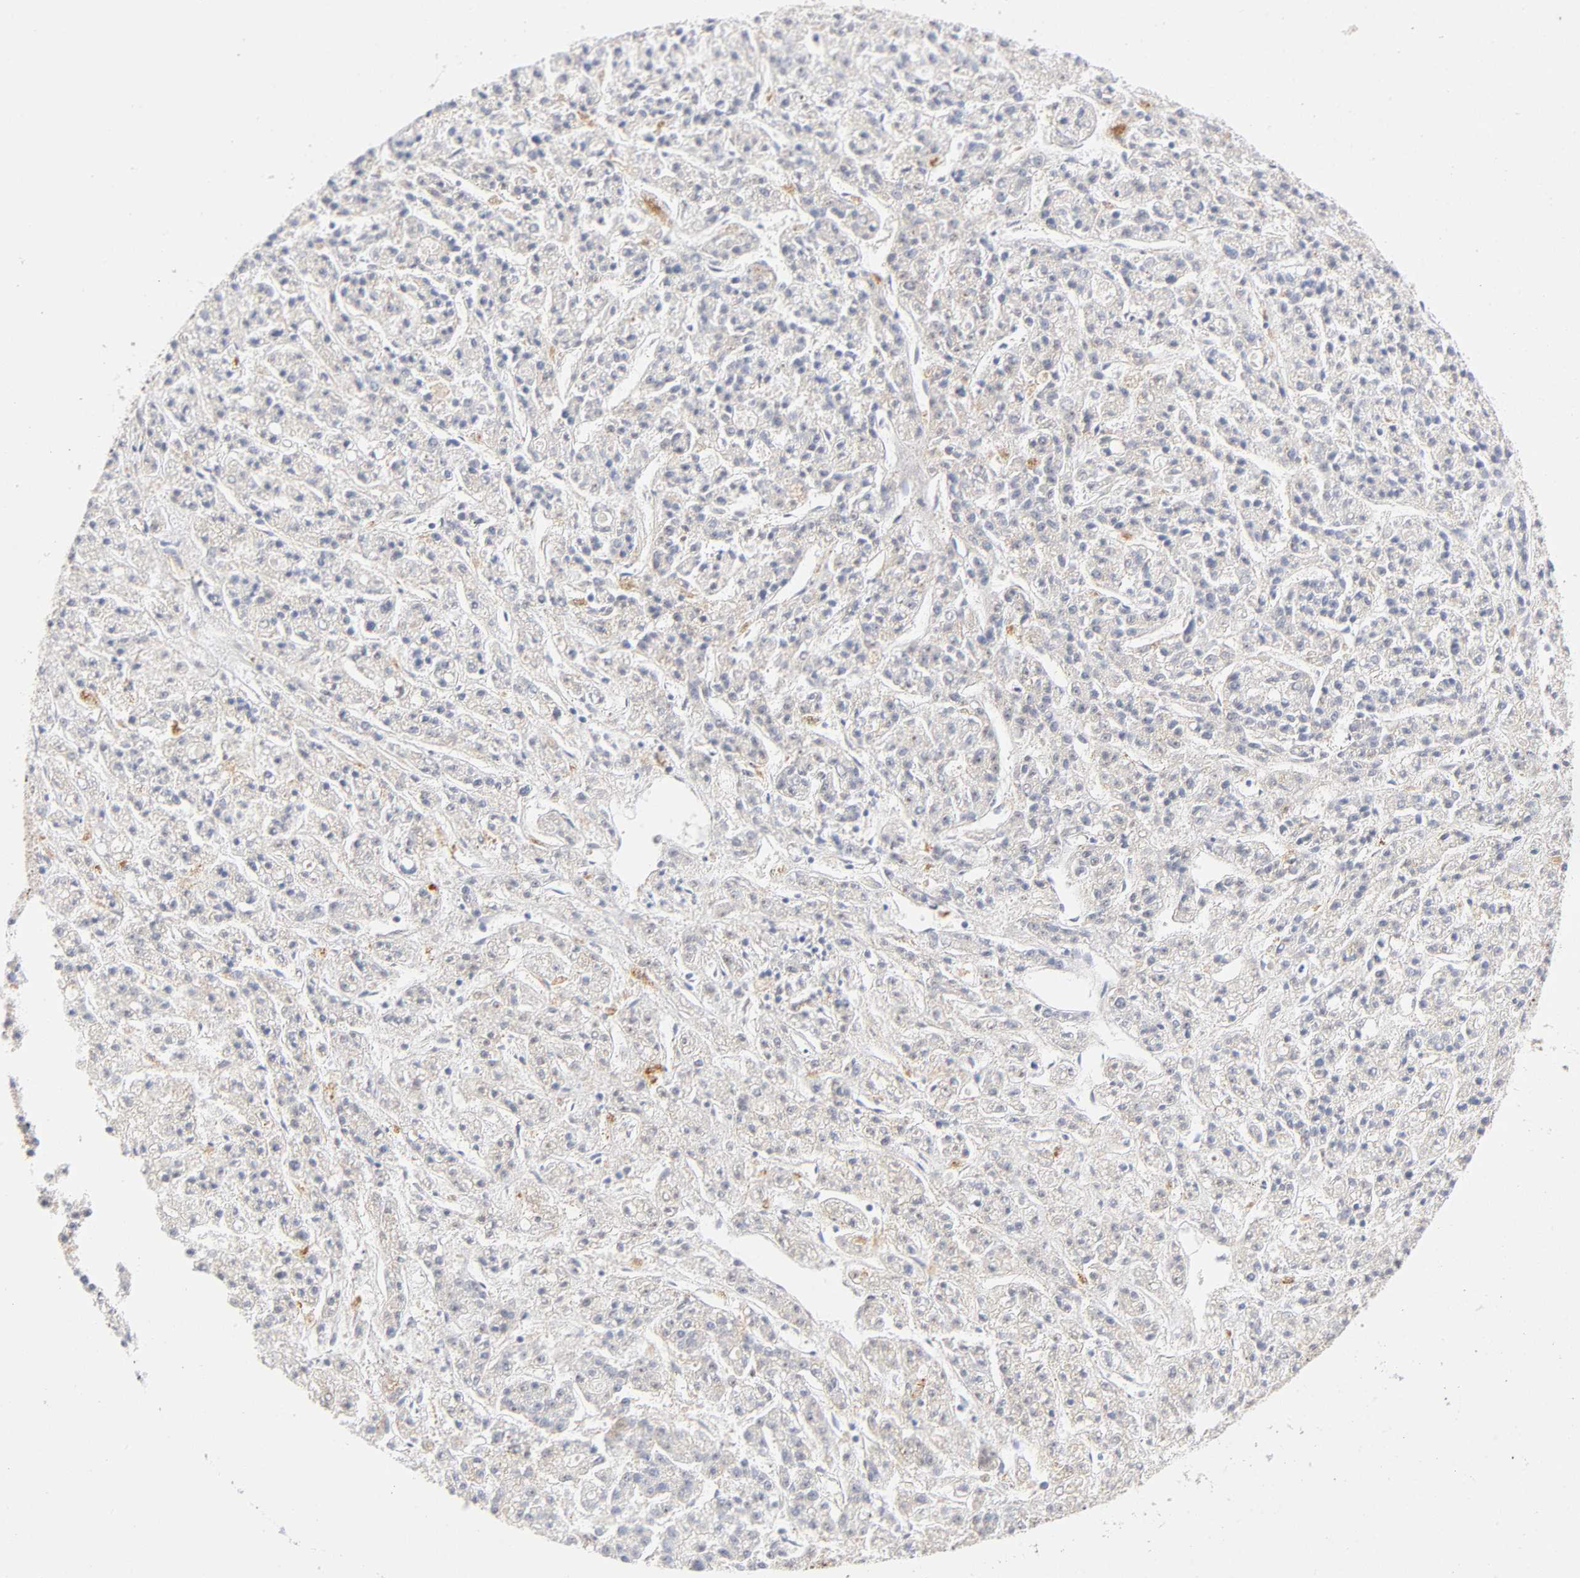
{"staining": {"intensity": "weak", "quantity": "<25%", "location": "cytoplasmic/membranous"}, "tissue": "liver cancer", "cell_type": "Tumor cells", "image_type": "cancer", "snomed": [{"axis": "morphology", "description": "Carcinoma, Hepatocellular, NOS"}, {"axis": "topography", "description": "Liver"}], "caption": "This is an IHC image of hepatocellular carcinoma (liver). There is no positivity in tumor cells.", "gene": "PLD1", "patient": {"sex": "male", "age": 70}}